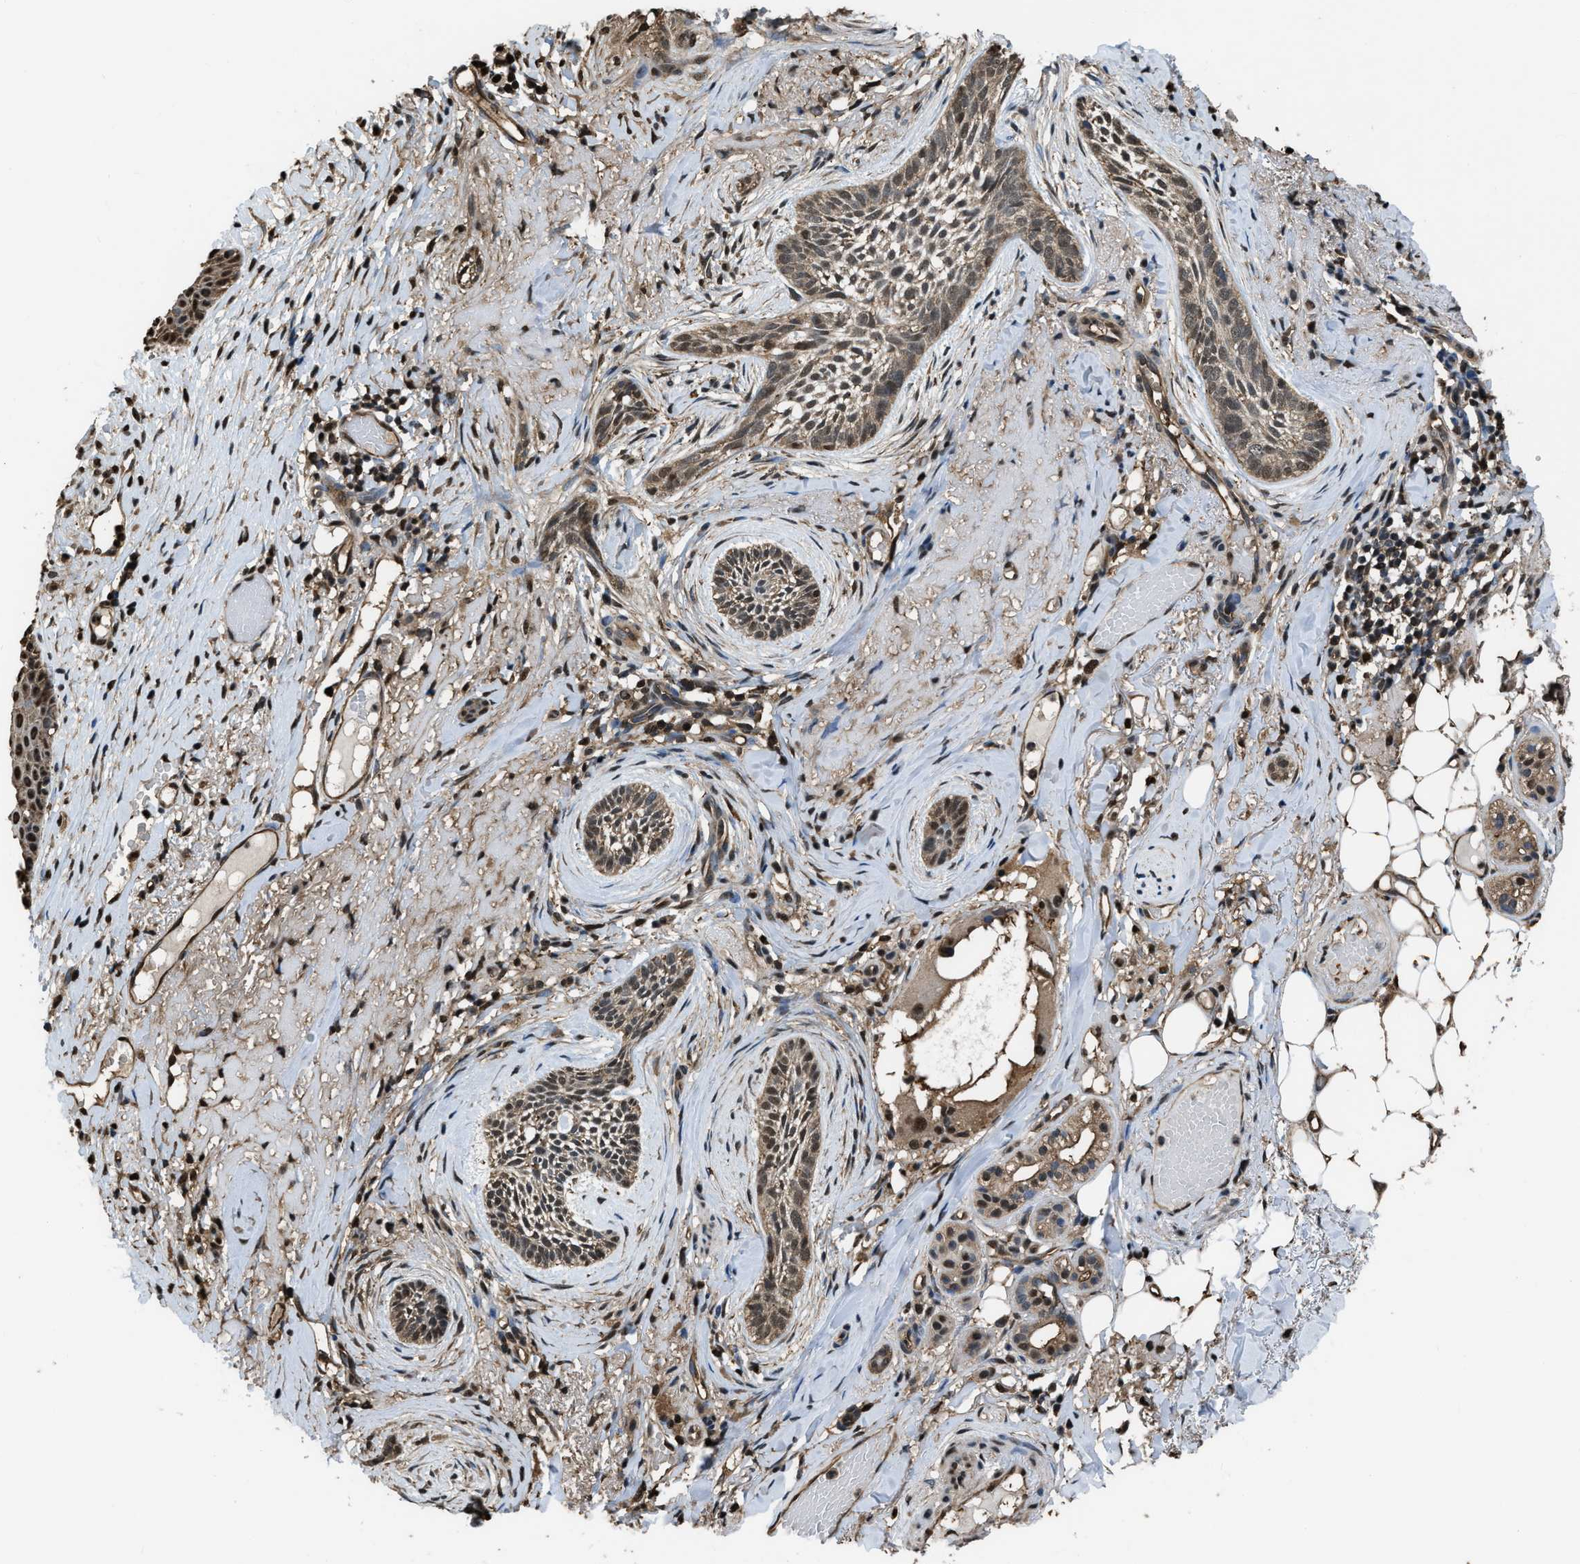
{"staining": {"intensity": "weak", "quantity": ">75%", "location": "cytoplasmic/membranous,nuclear"}, "tissue": "skin cancer", "cell_type": "Tumor cells", "image_type": "cancer", "snomed": [{"axis": "morphology", "description": "Basal cell carcinoma"}, {"axis": "topography", "description": "Skin"}], "caption": "High-magnification brightfield microscopy of skin basal cell carcinoma stained with DAB (3,3'-diaminobenzidine) (brown) and counterstained with hematoxylin (blue). tumor cells exhibit weak cytoplasmic/membranous and nuclear positivity is present in about>75% of cells.", "gene": "FNTA", "patient": {"sex": "female", "age": 88}}